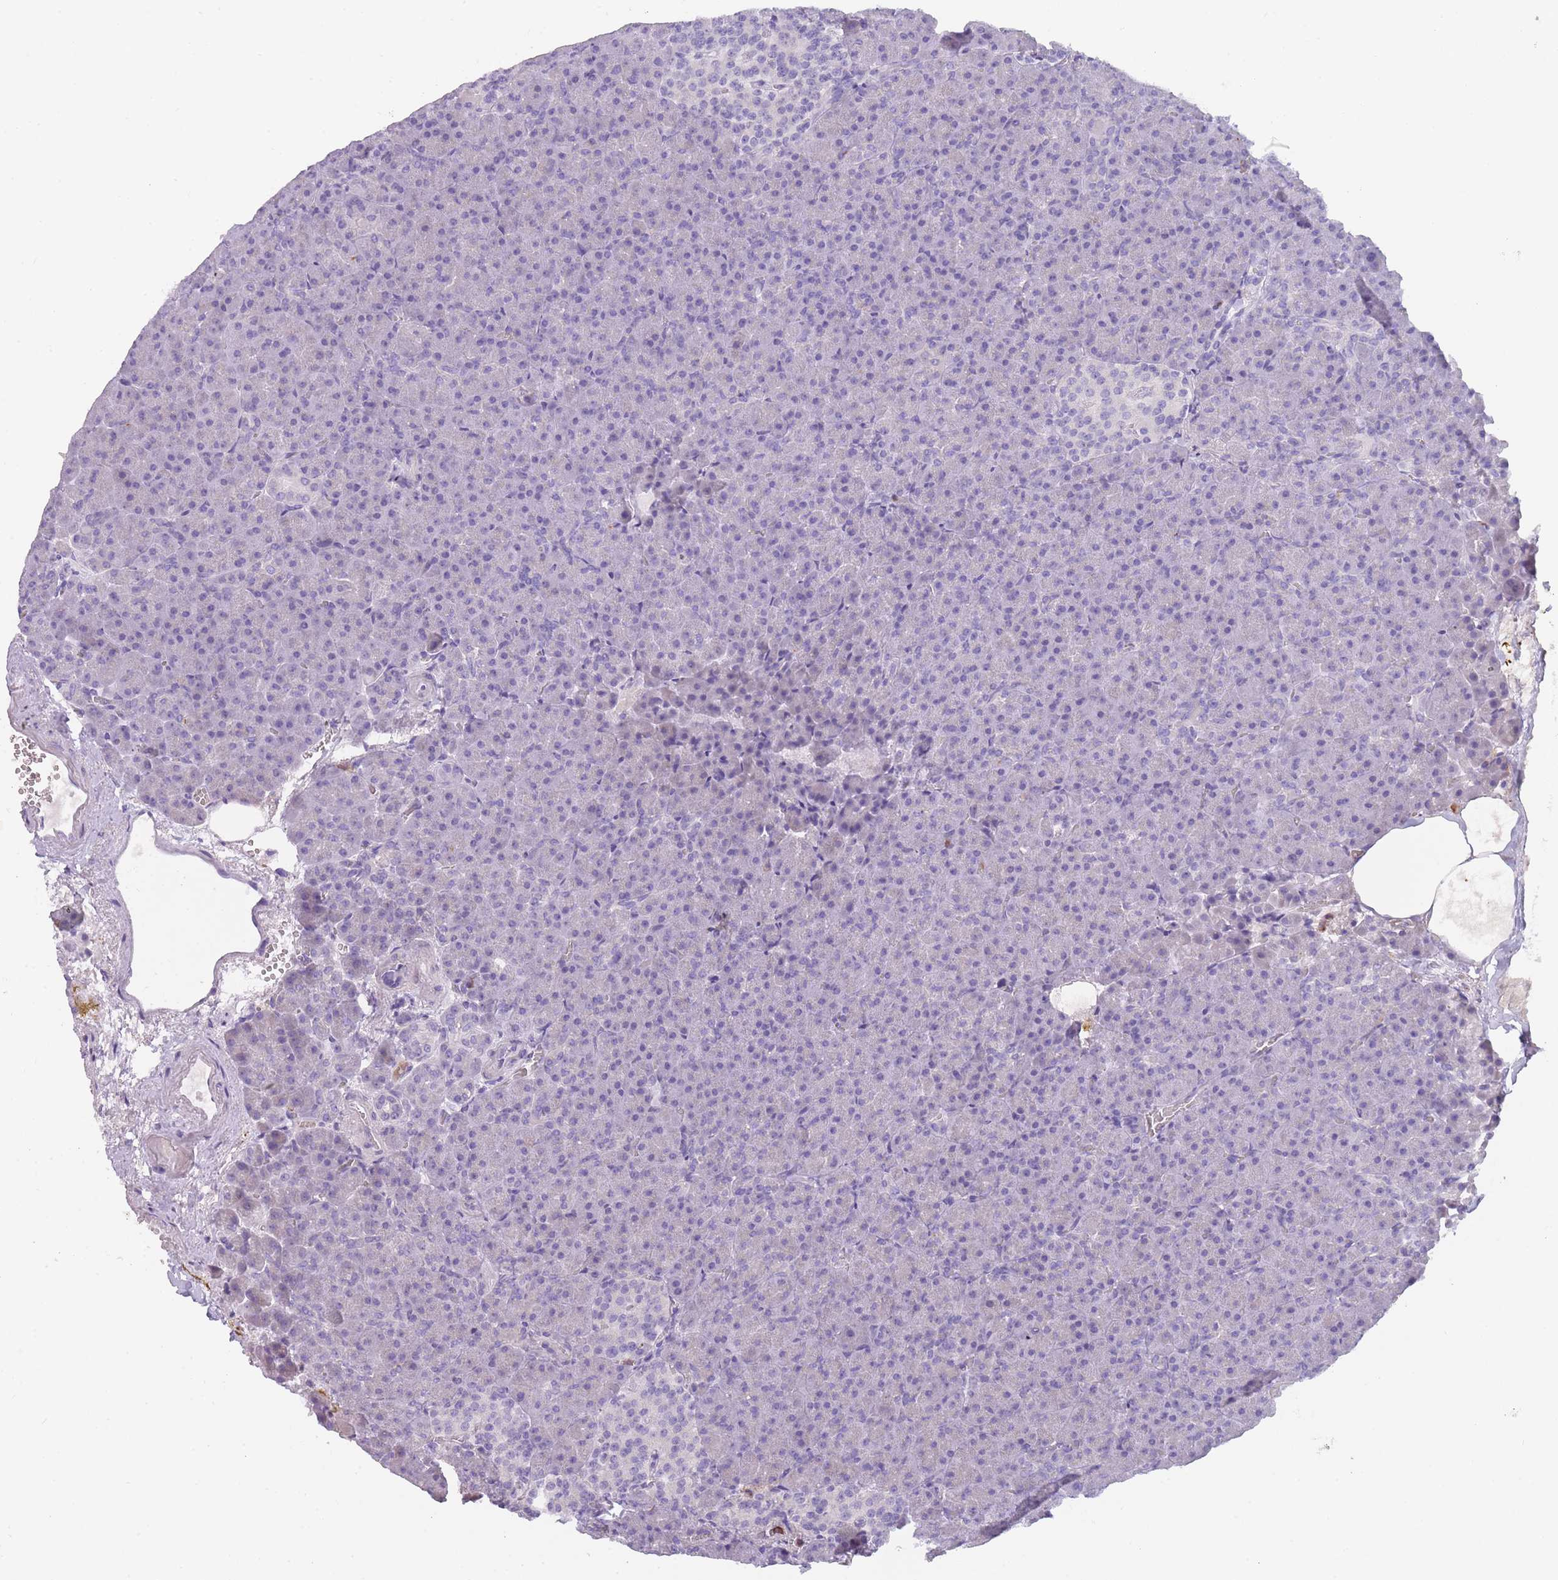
{"staining": {"intensity": "negative", "quantity": "none", "location": "none"}, "tissue": "pancreas", "cell_type": "Exocrine glandular cells", "image_type": "normal", "snomed": [{"axis": "morphology", "description": "Normal tissue, NOS"}, {"axis": "topography", "description": "Pancreas"}], "caption": "A micrograph of pancreas stained for a protein displays no brown staining in exocrine glandular cells. The staining is performed using DAB brown chromogen with nuclei counter-stained in using hematoxylin.", "gene": "CR1L", "patient": {"sex": "female", "age": 74}}